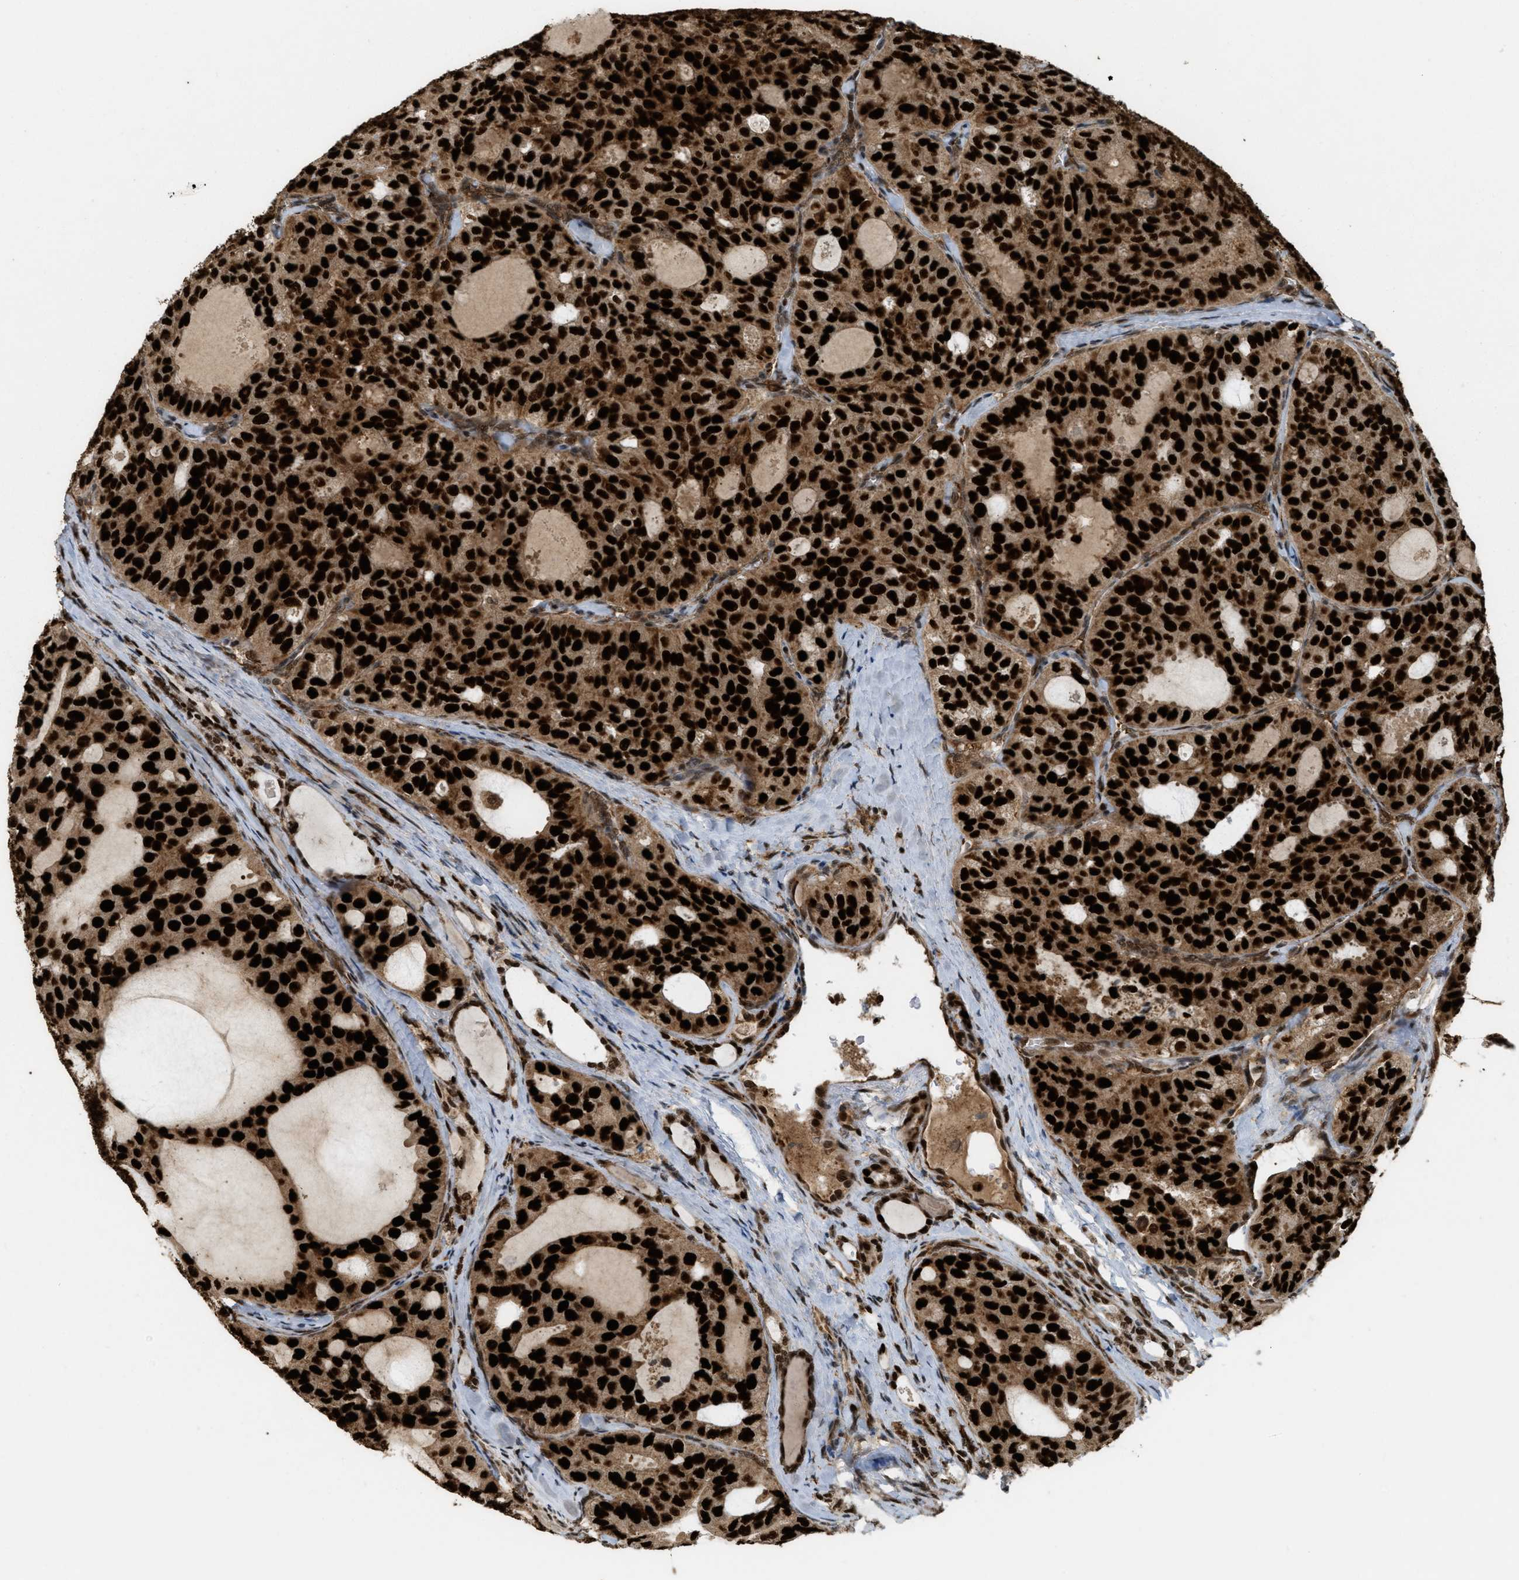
{"staining": {"intensity": "strong", "quantity": ">75%", "location": "cytoplasmic/membranous,nuclear"}, "tissue": "thyroid cancer", "cell_type": "Tumor cells", "image_type": "cancer", "snomed": [{"axis": "morphology", "description": "Follicular adenoma carcinoma, NOS"}, {"axis": "topography", "description": "Thyroid gland"}], "caption": "Follicular adenoma carcinoma (thyroid) stained with immunohistochemistry (IHC) shows strong cytoplasmic/membranous and nuclear positivity in about >75% of tumor cells.", "gene": "TLK1", "patient": {"sex": "male", "age": 75}}